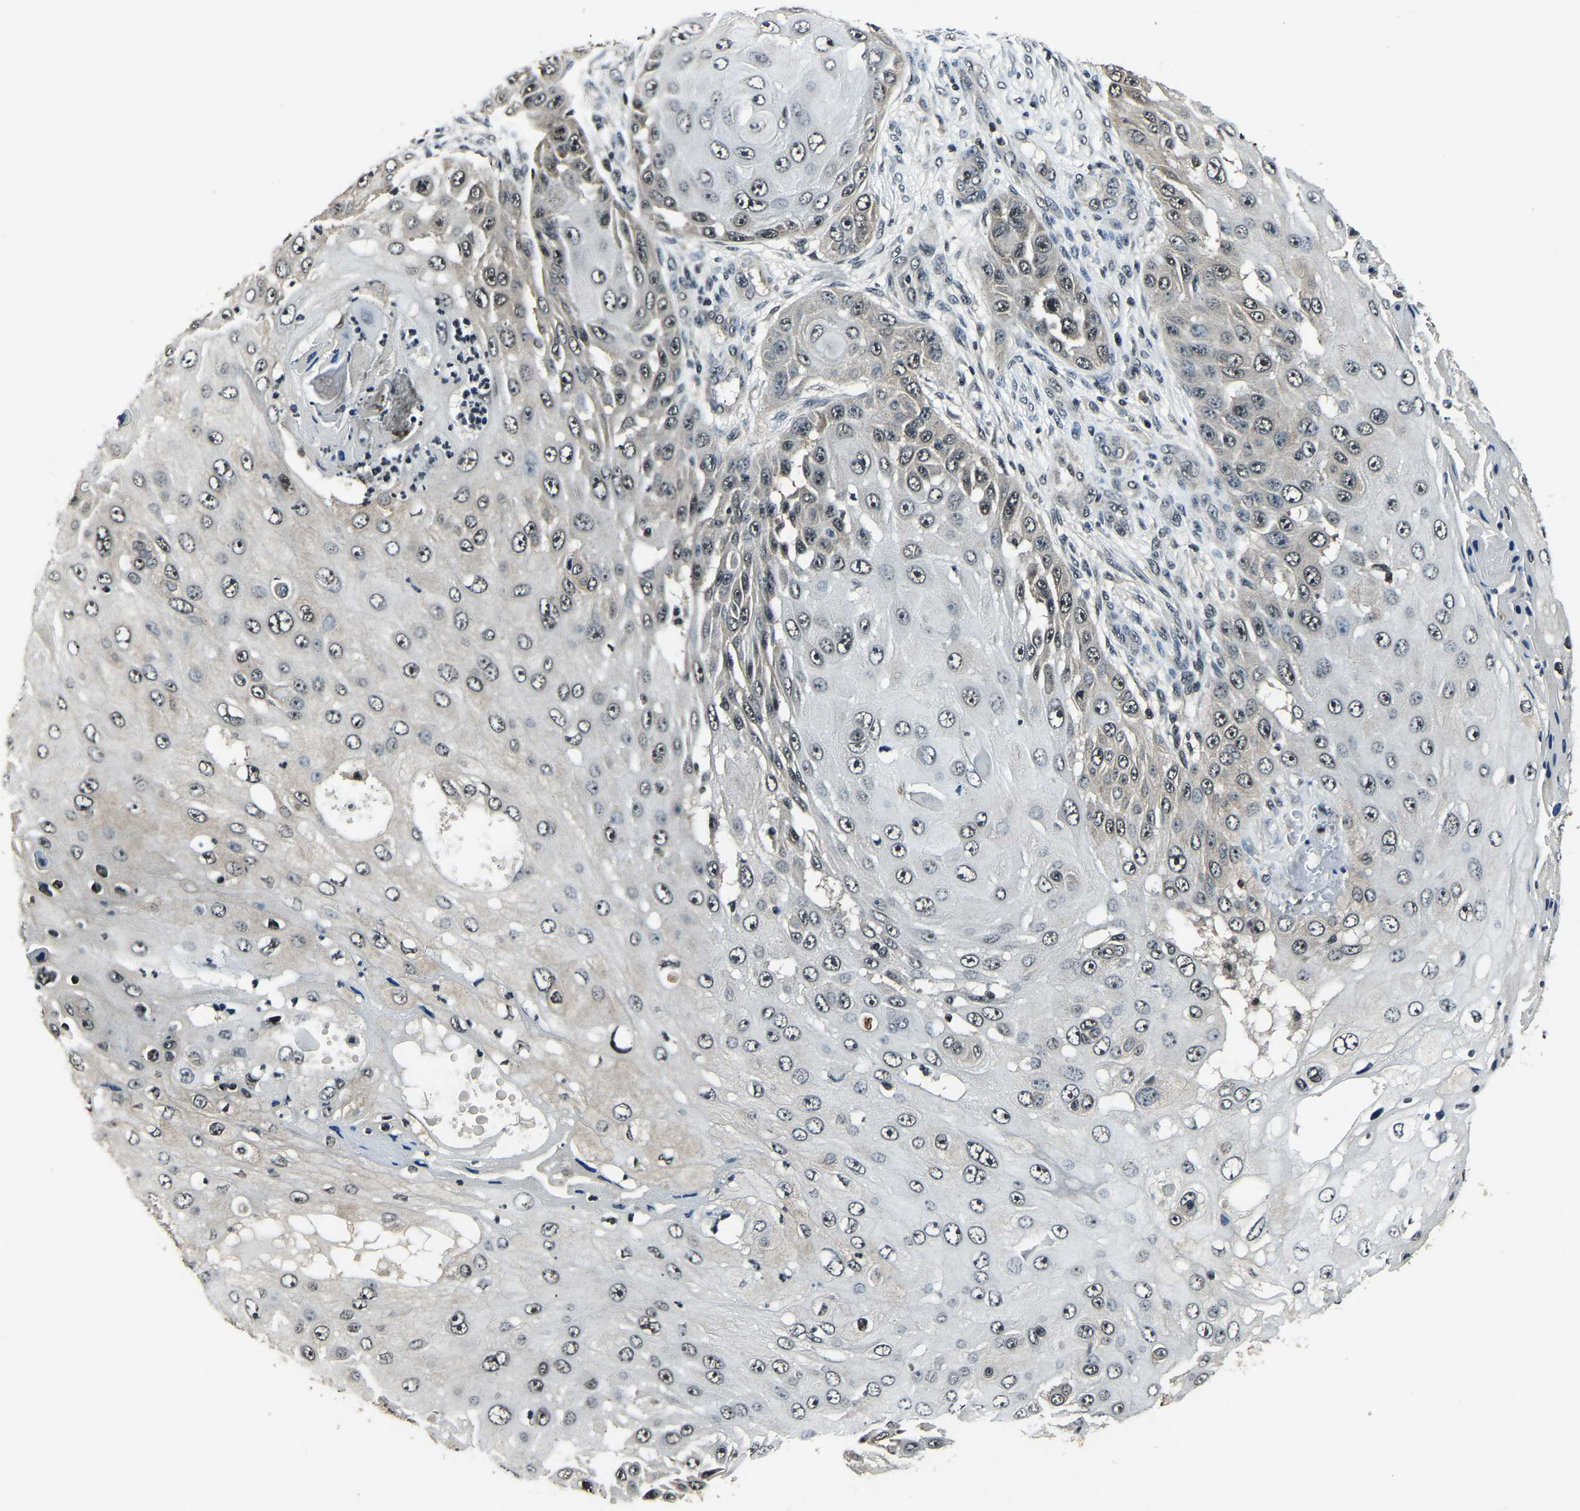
{"staining": {"intensity": "weak", "quantity": "<25%", "location": "nuclear"}, "tissue": "skin cancer", "cell_type": "Tumor cells", "image_type": "cancer", "snomed": [{"axis": "morphology", "description": "Squamous cell carcinoma, NOS"}, {"axis": "topography", "description": "Skin"}], "caption": "DAB immunohistochemical staining of human skin cancer (squamous cell carcinoma) exhibits no significant positivity in tumor cells.", "gene": "ANKIB1", "patient": {"sex": "female", "age": 44}}